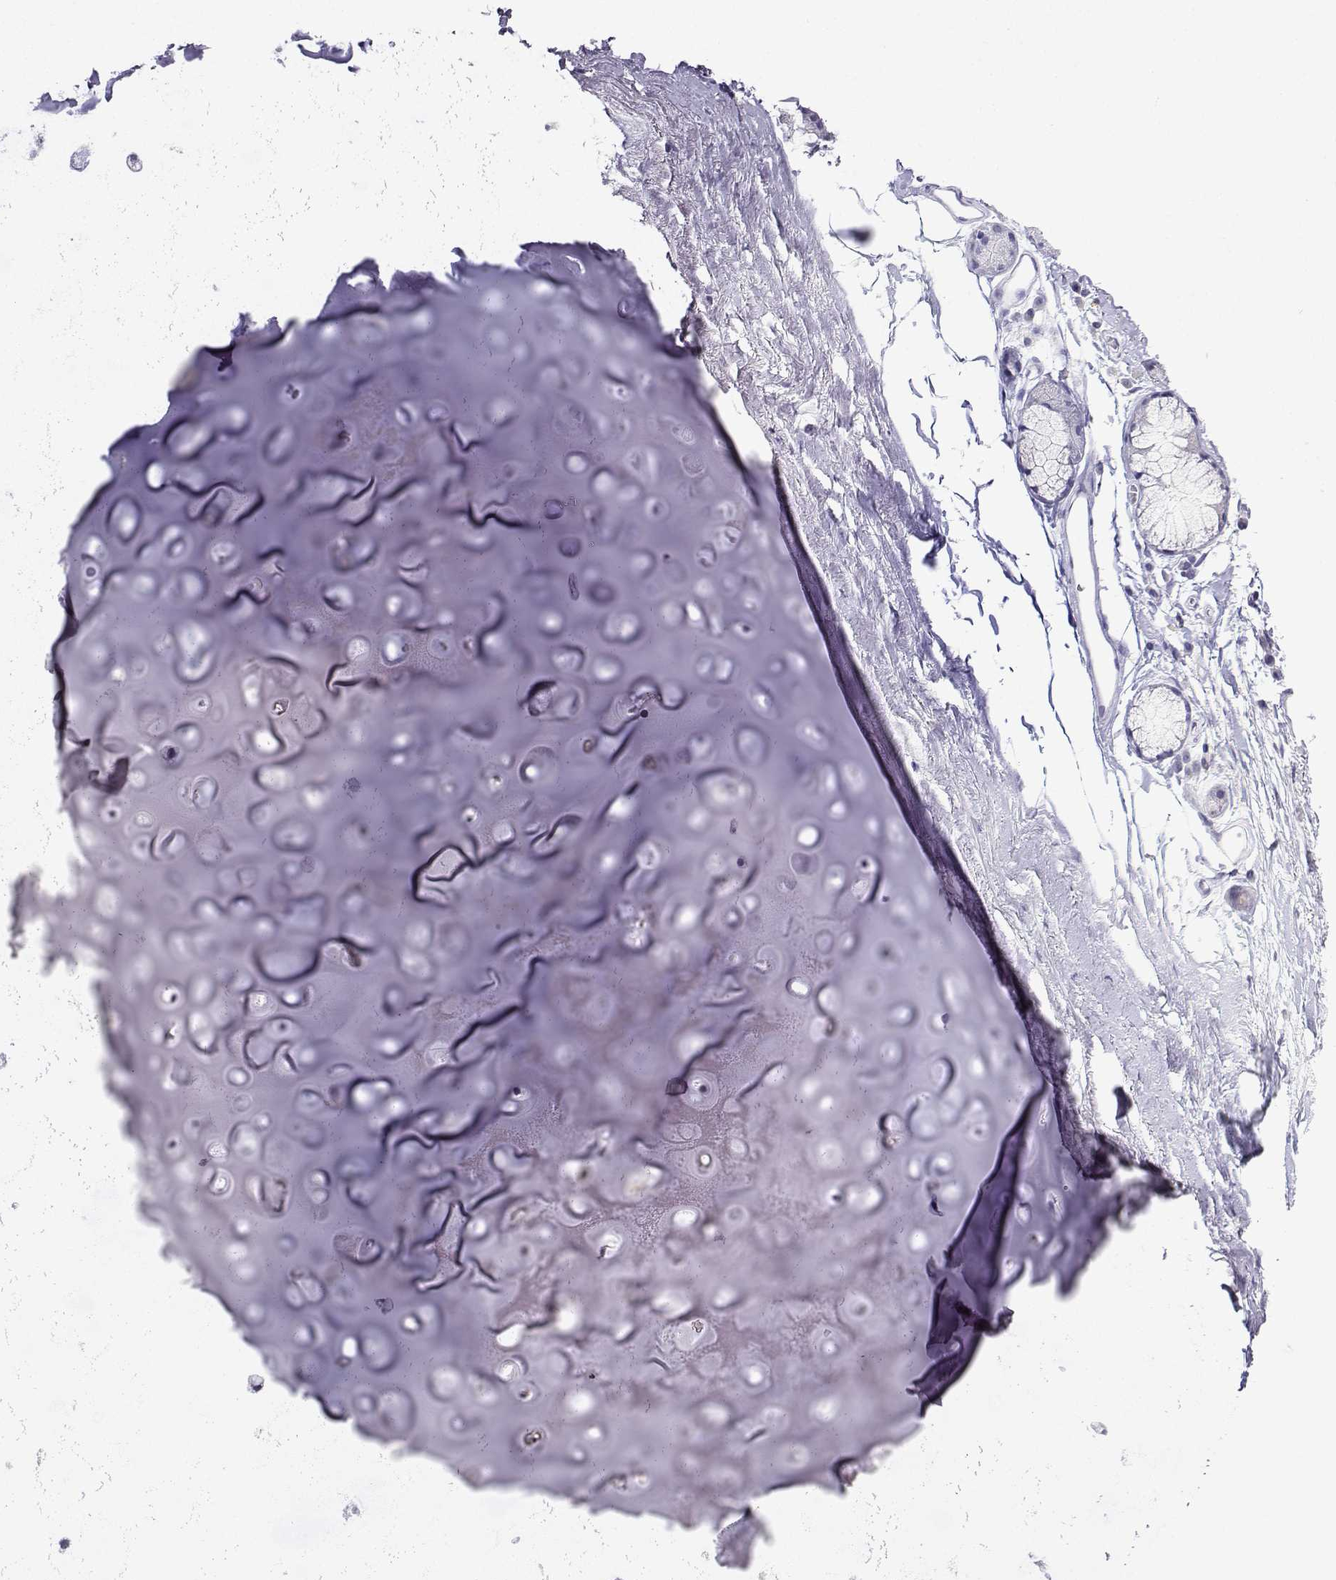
{"staining": {"intensity": "negative", "quantity": "none", "location": "none"}, "tissue": "adipose tissue", "cell_type": "Adipocytes", "image_type": "normal", "snomed": [{"axis": "morphology", "description": "Normal tissue, NOS"}, {"axis": "topography", "description": "Cartilage tissue"}, {"axis": "topography", "description": "Bronchus"}], "caption": "Adipocytes are negative for brown protein staining in normal adipose tissue. Brightfield microscopy of immunohistochemistry (IHC) stained with DAB (brown) and hematoxylin (blue), captured at high magnification.", "gene": "TBR1", "patient": {"sex": "female", "age": 79}}